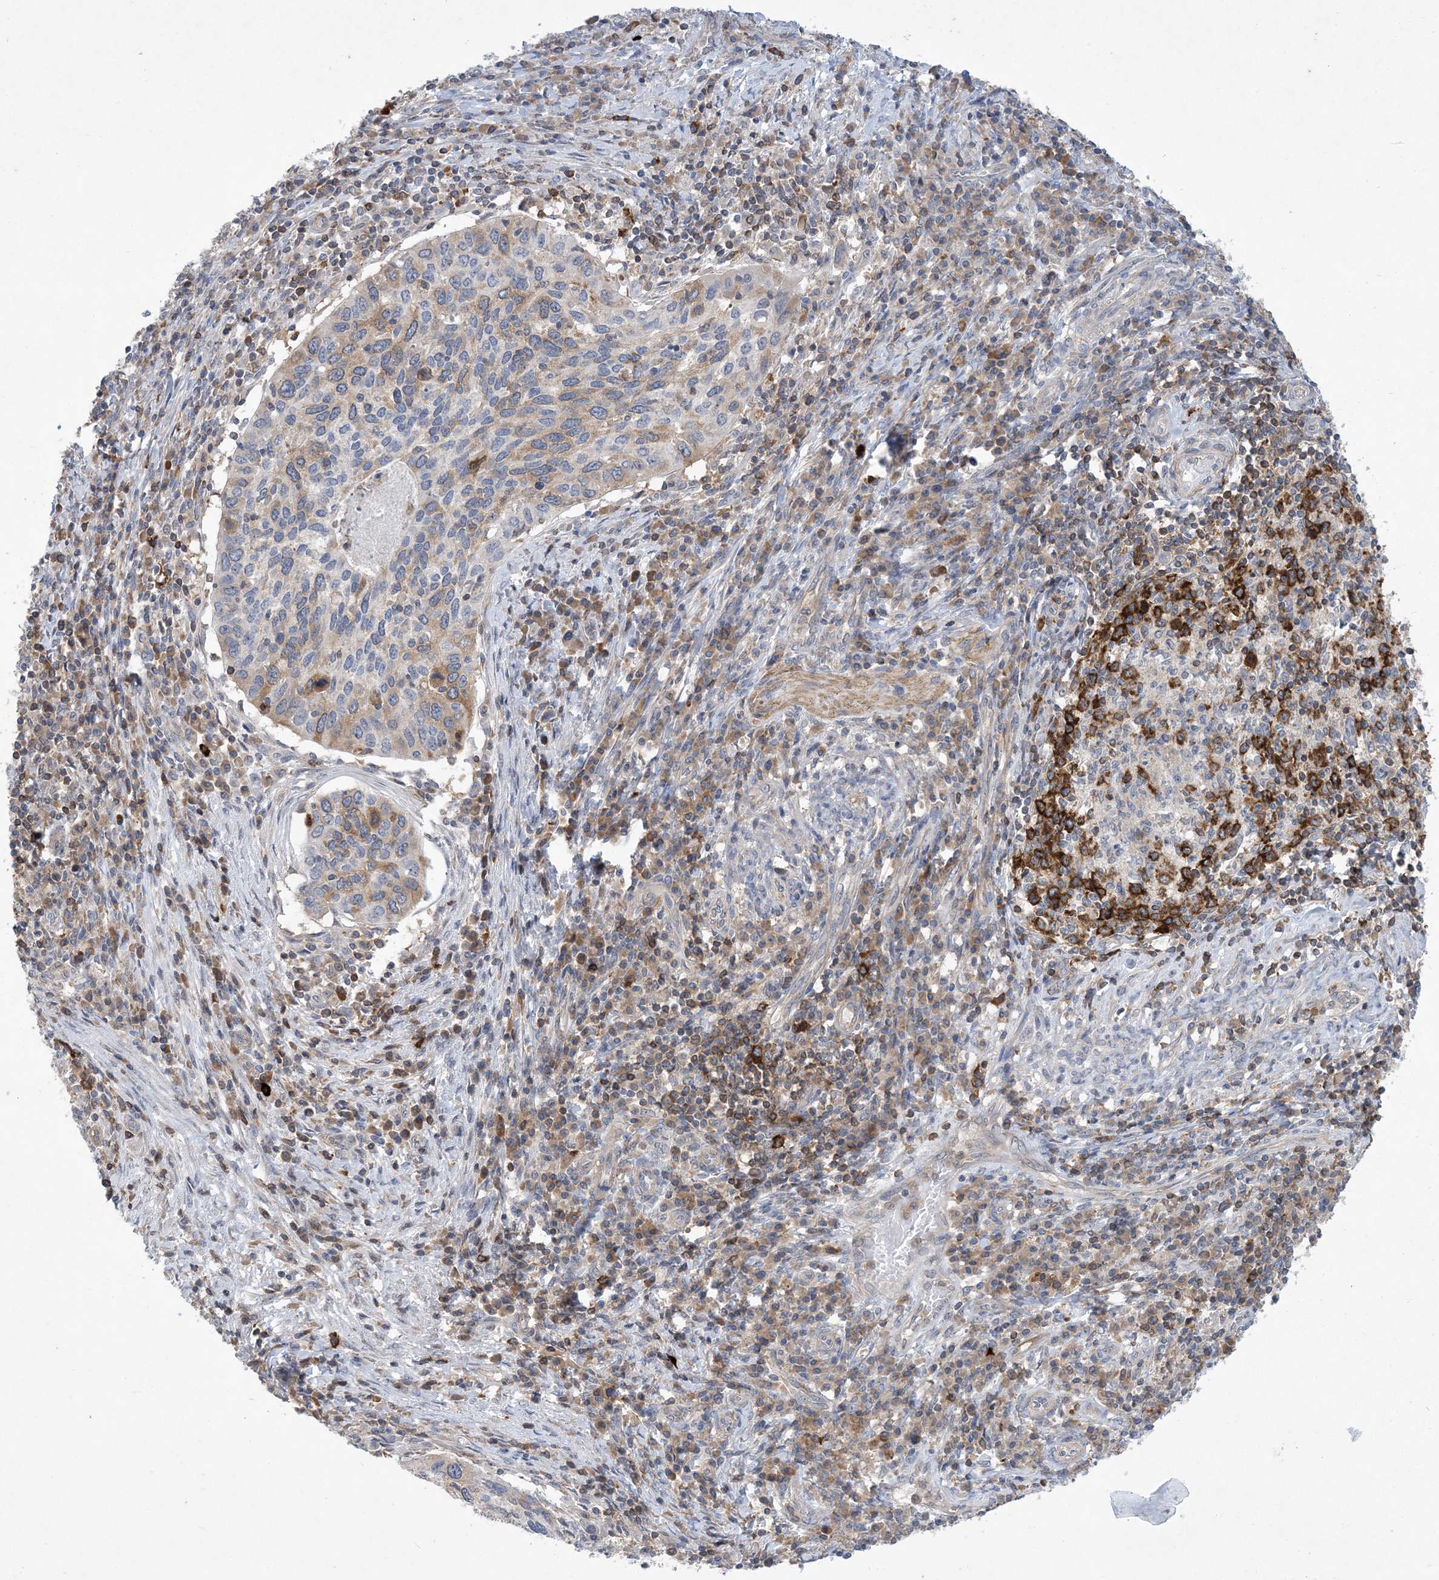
{"staining": {"intensity": "weak", "quantity": "<25%", "location": "cytoplasmic/membranous"}, "tissue": "cervical cancer", "cell_type": "Tumor cells", "image_type": "cancer", "snomed": [{"axis": "morphology", "description": "Squamous cell carcinoma, NOS"}, {"axis": "topography", "description": "Cervix"}], "caption": "There is no significant expression in tumor cells of cervical cancer.", "gene": "AOC1", "patient": {"sex": "female", "age": 38}}